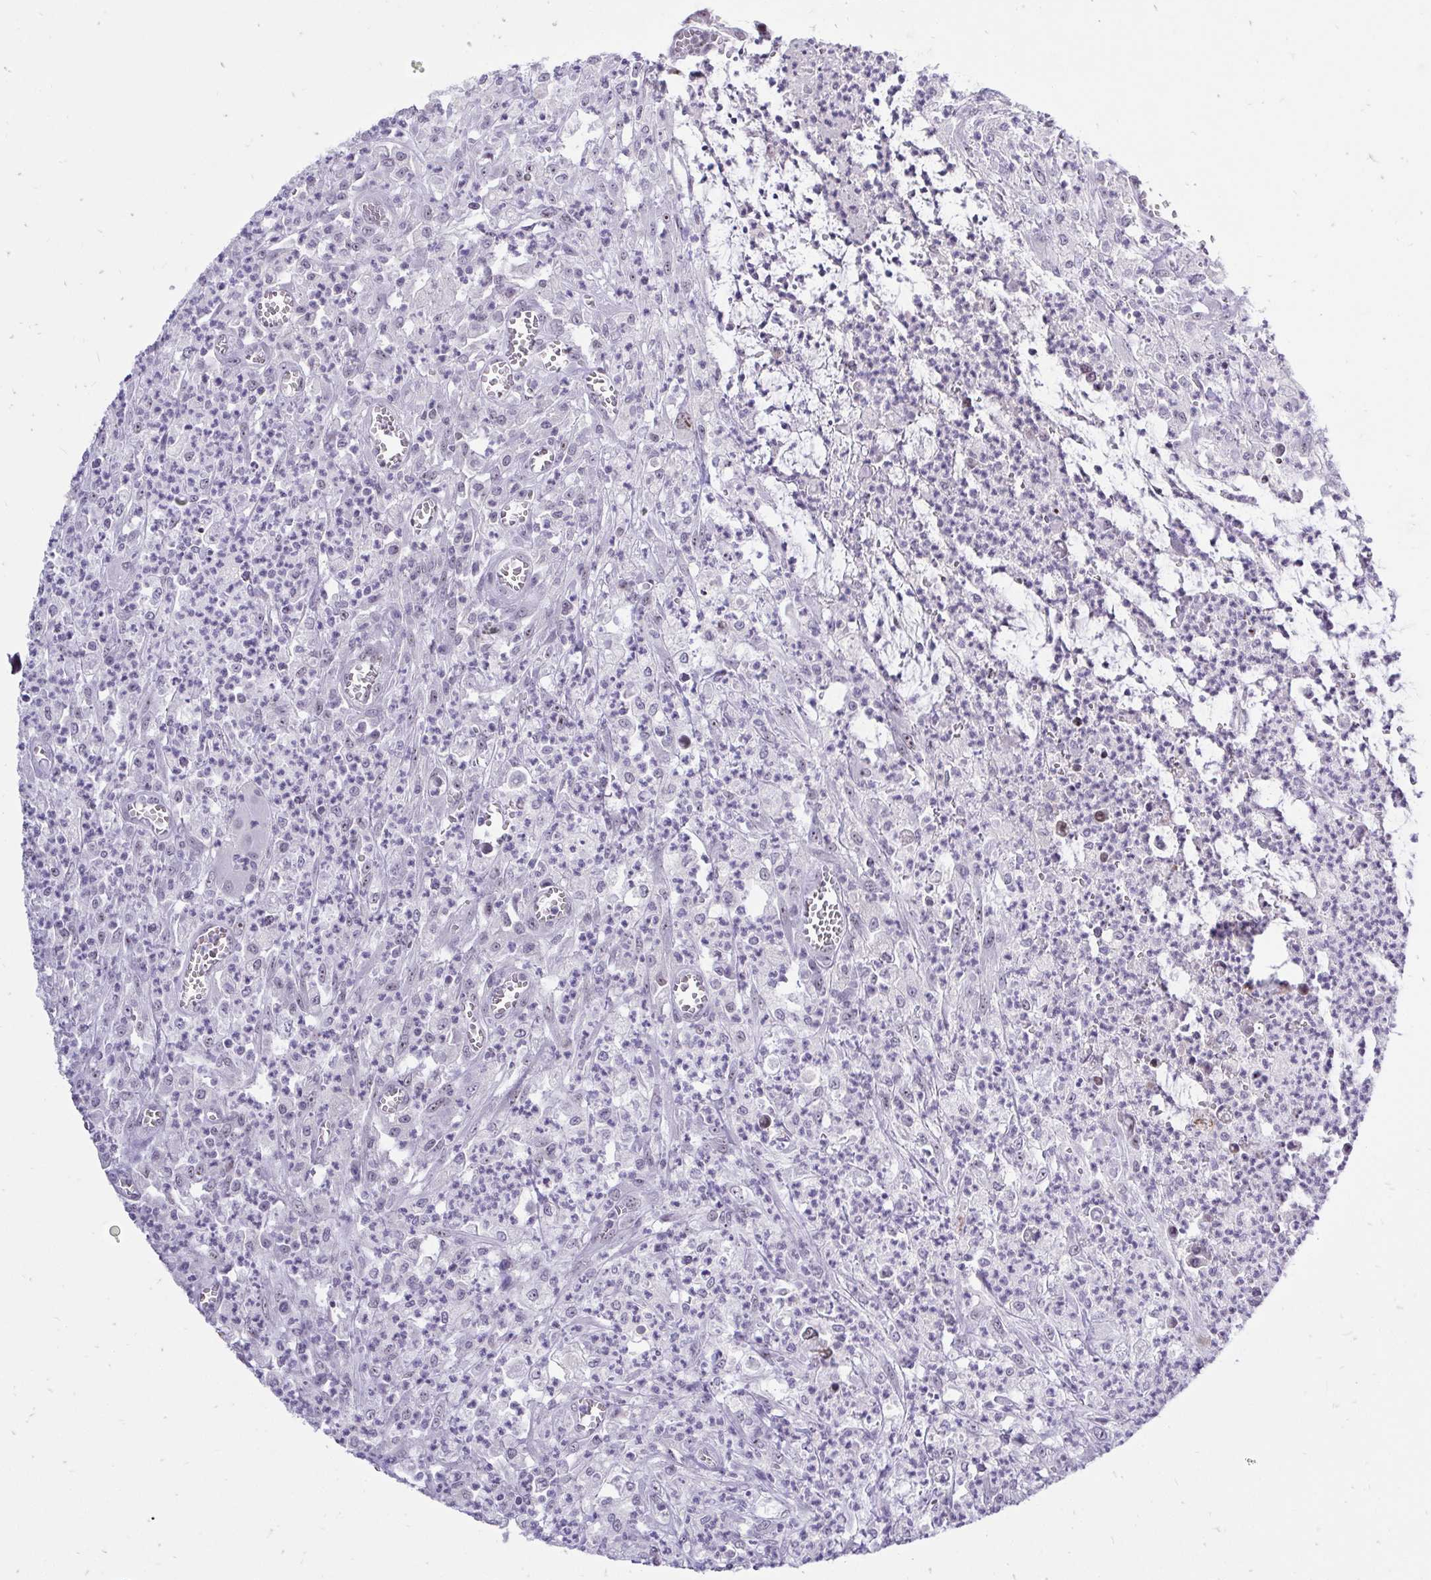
{"staining": {"intensity": "negative", "quantity": "none", "location": "none"}, "tissue": "colorectal cancer", "cell_type": "Tumor cells", "image_type": "cancer", "snomed": [{"axis": "morphology", "description": "Normal tissue, NOS"}, {"axis": "morphology", "description": "Adenocarcinoma, NOS"}, {"axis": "topography", "description": "Colon"}], "caption": "The histopathology image shows no significant staining in tumor cells of adenocarcinoma (colorectal).", "gene": "ZNF860", "patient": {"sex": "male", "age": 65}}